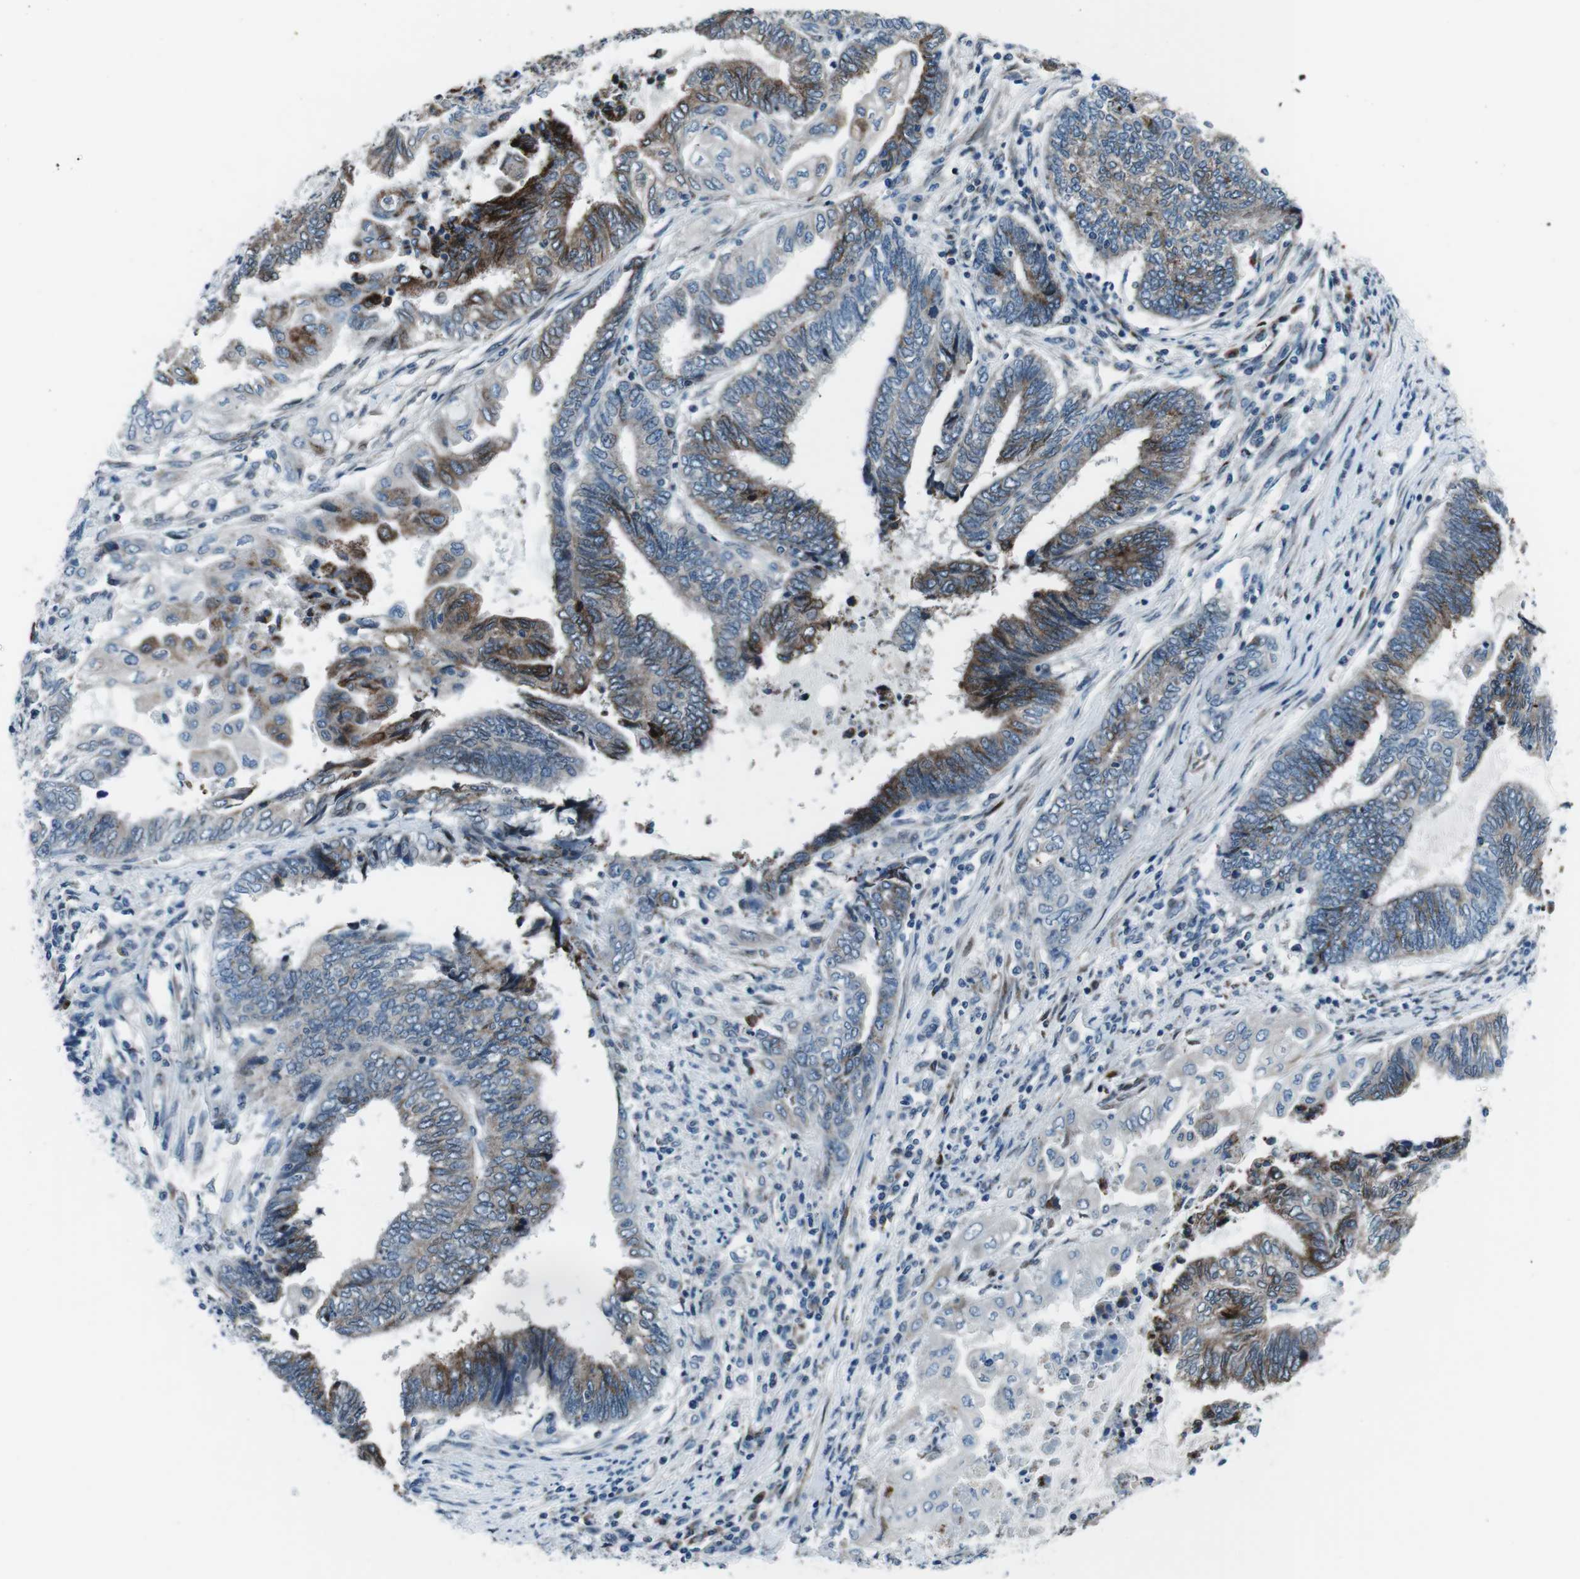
{"staining": {"intensity": "moderate", "quantity": "25%-75%", "location": "cytoplasmic/membranous"}, "tissue": "endometrial cancer", "cell_type": "Tumor cells", "image_type": "cancer", "snomed": [{"axis": "morphology", "description": "Adenocarcinoma, NOS"}, {"axis": "topography", "description": "Uterus"}, {"axis": "topography", "description": "Endometrium"}], "caption": "Immunohistochemical staining of human endometrial adenocarcinoma demonstrates medium levels of moderate cytoplasmic/membranous protein staining in about 25%-75% of tumor cells. (DAB = brown stain, brightfield microscopy at high magnification).", "gene": "NUCB2", "patient": {"sex": "female", "age": 70}}